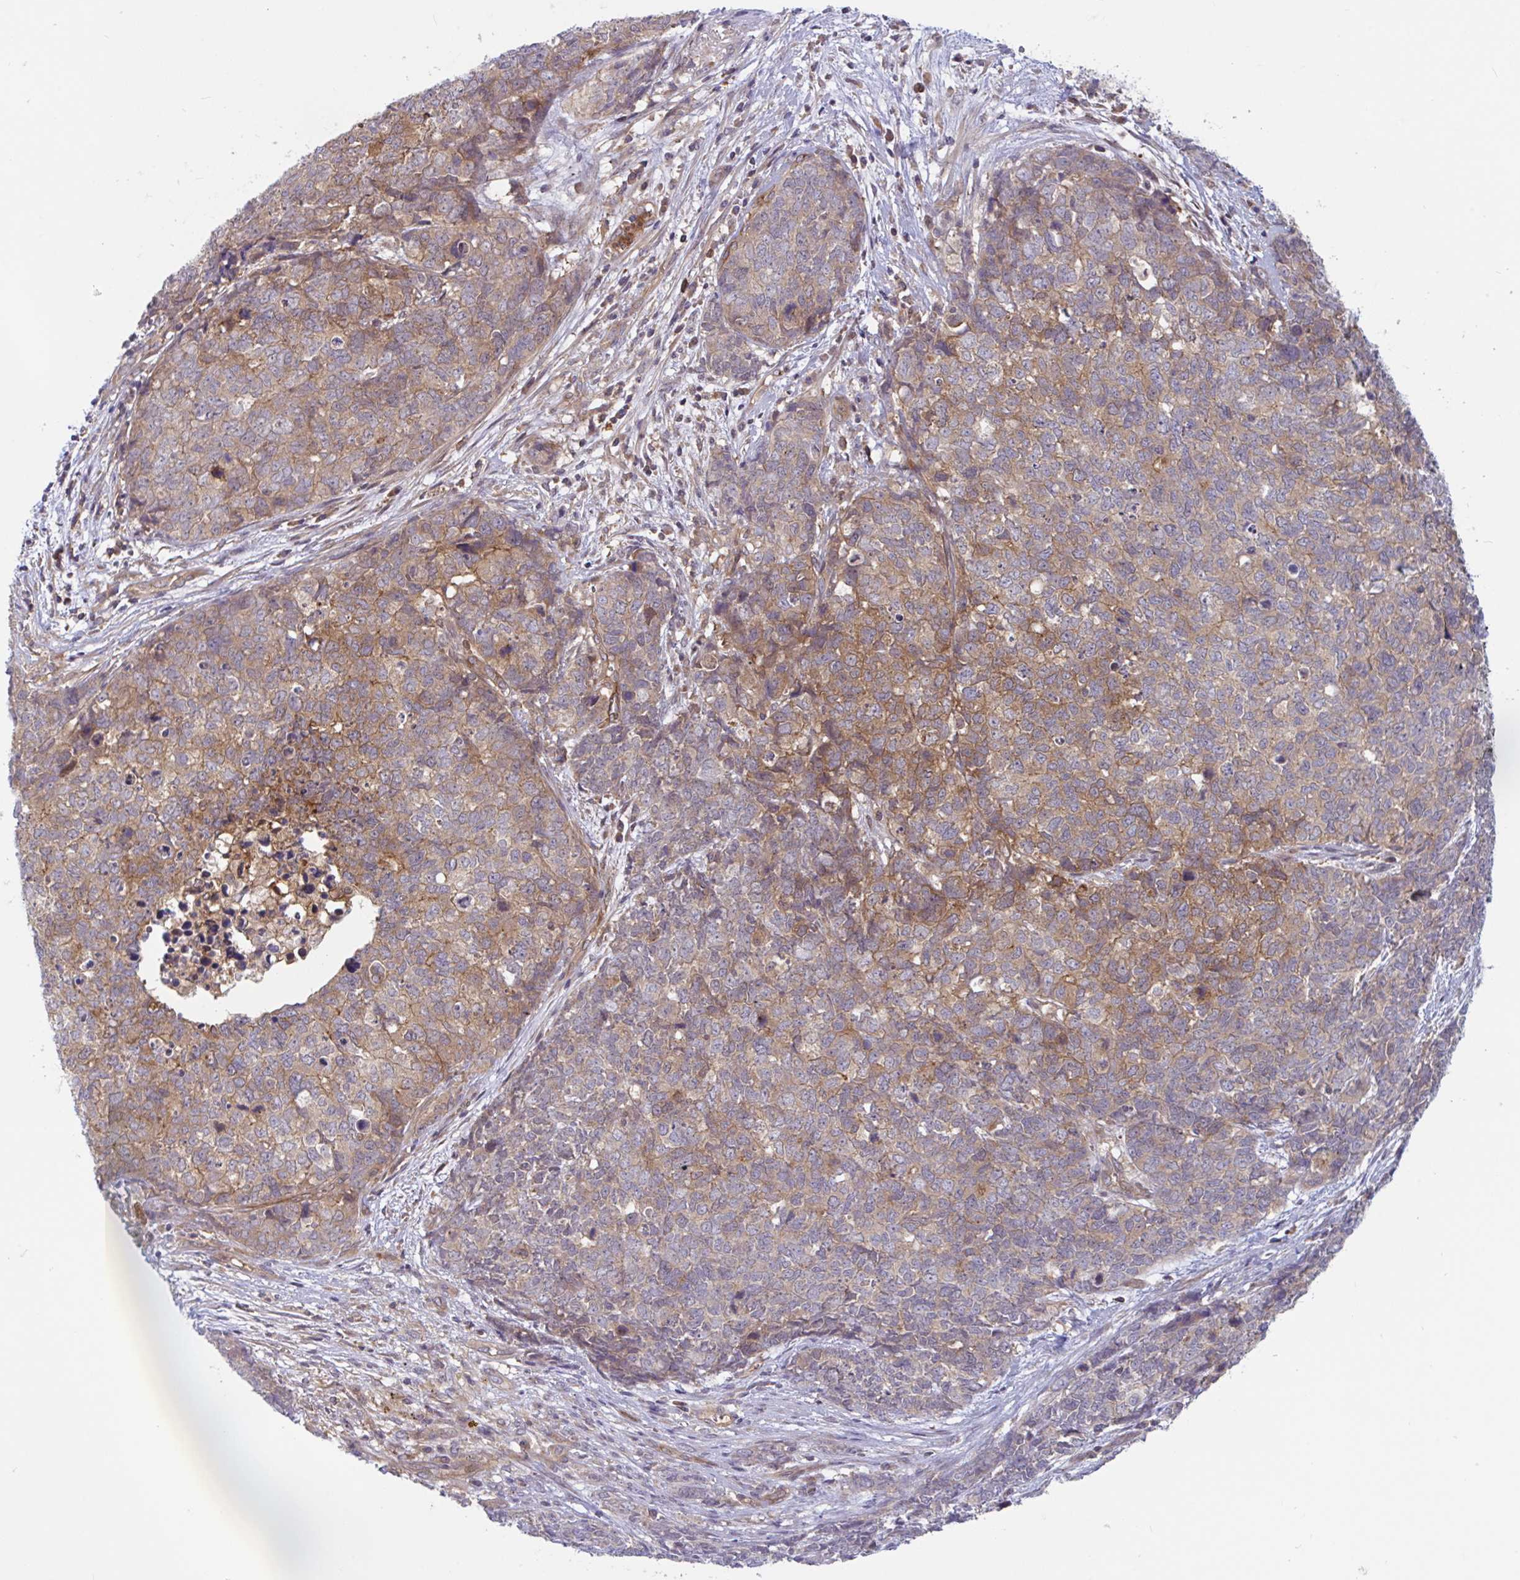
{"staining": {"intensity": "moderate", "quantity": "25%-75%", "location": "cytoplasmic/membranous"}, "tissue": "cervical cancer", "cell_type": "Tumor cells", "image_type": "cancer", "snomed": [{"axis": "morphology", "description": "Adenocarcinoma, NOS"}, {"axis": "topography", "description": "Cervix"}], "caption": "Immunohistochemical staining of human cervical adenocarcinoma shows moderate cytoplasmic/membranous protein staining in approximately 25%-75% of tumor cells.", "gene": "LMNTD2", "patient": {"sex": "female", "age": 63}}